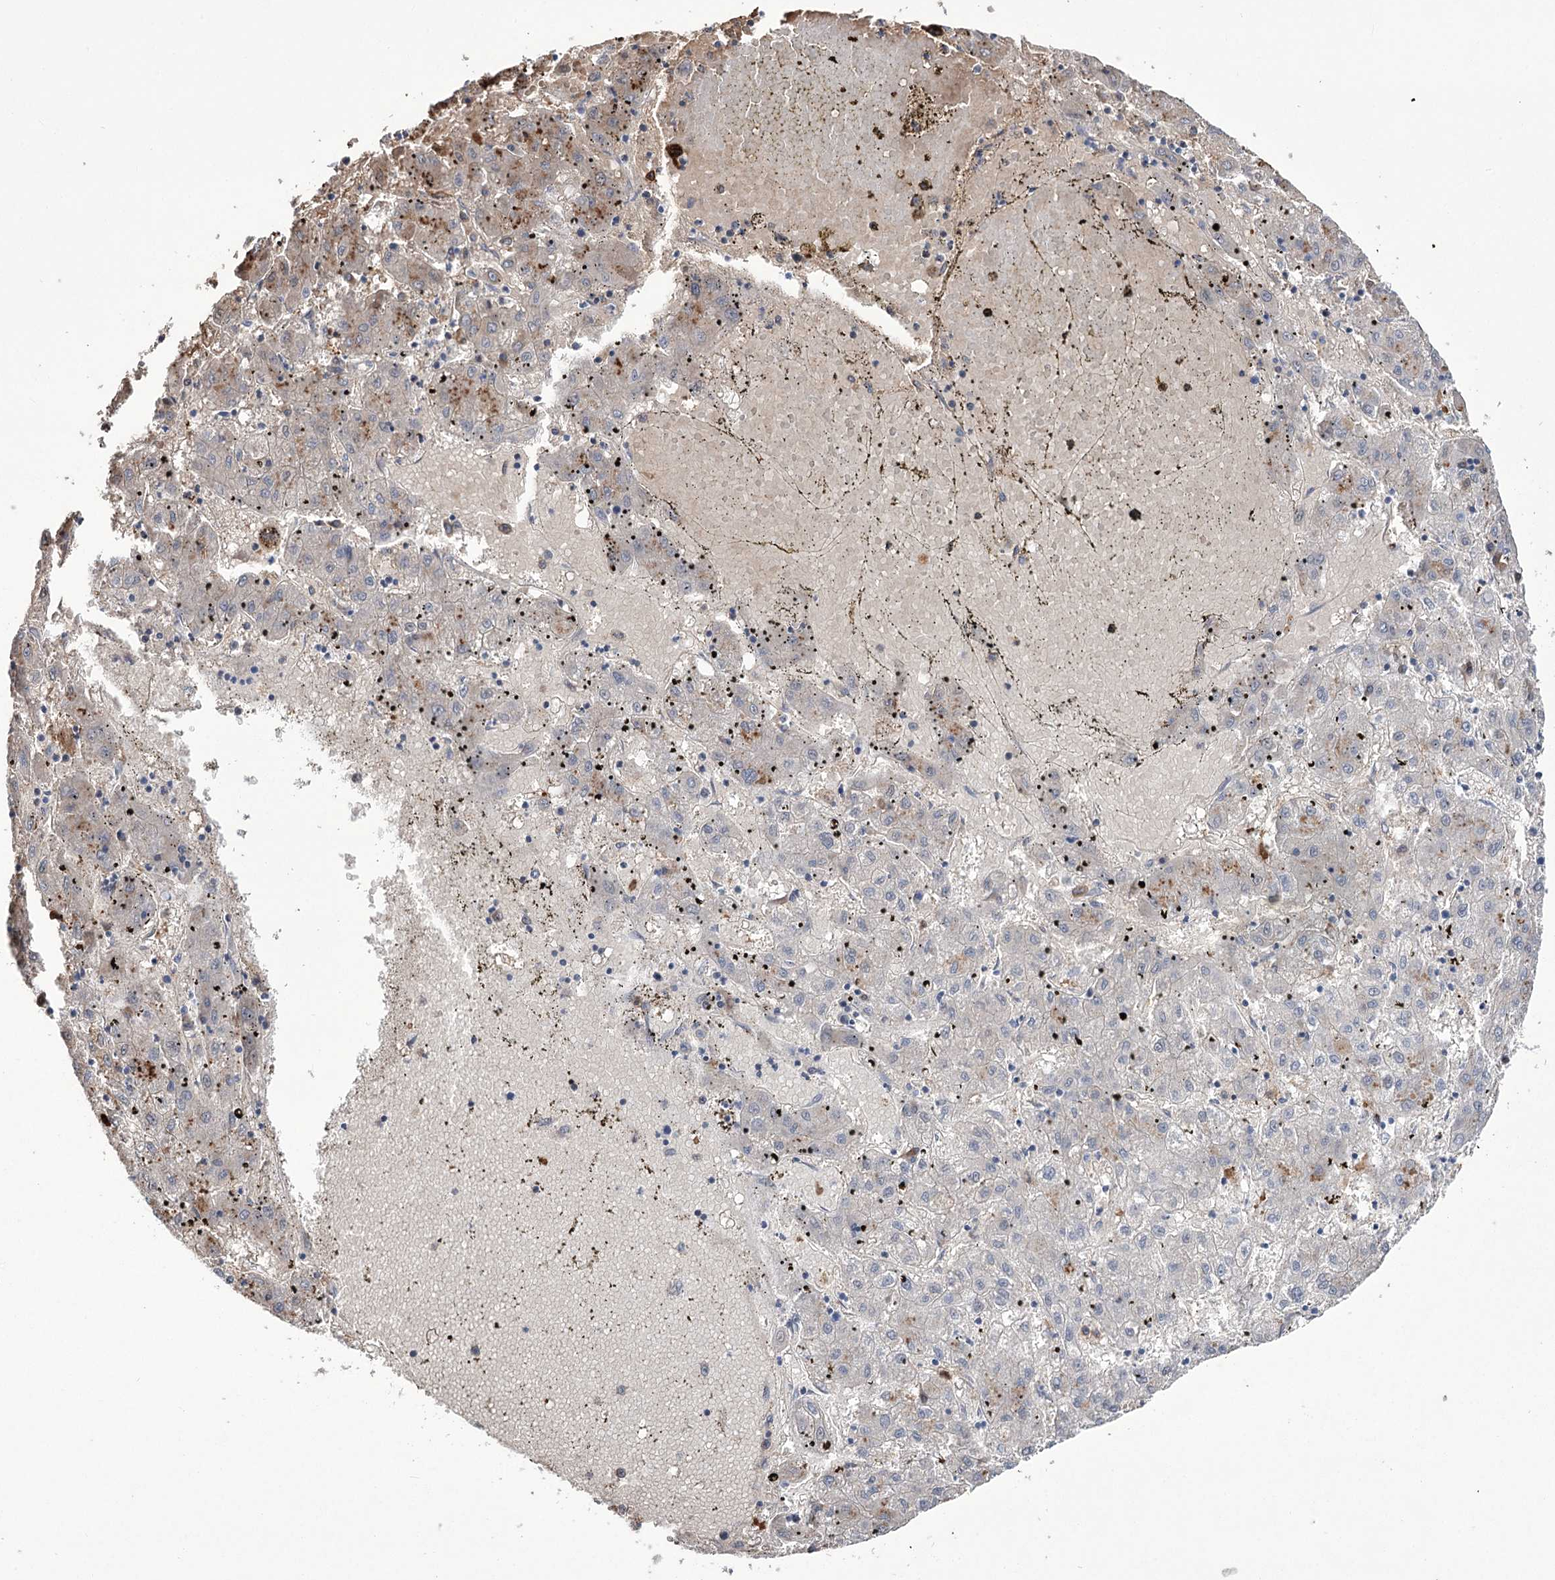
{"staining": {"intensity": "weak", "quantity": "<25%", "location": "cytoplasmic/membranous"}, "tissue": "liver cancer", "cell_type": "Tumor cells", "image_type": "cancer", "snomed": [{"axis": "morphology", "description": "Carcinoma, Hepatocellular, NOS"}, {"axis": "topography", "description": "Liver"}], "caption": "A photomicrograph of human liver hepatocellular carcinoma is negative for staining in tumor cells.", "gene": "ZNF622", "patient": {"sex": "male", "age": 72}}